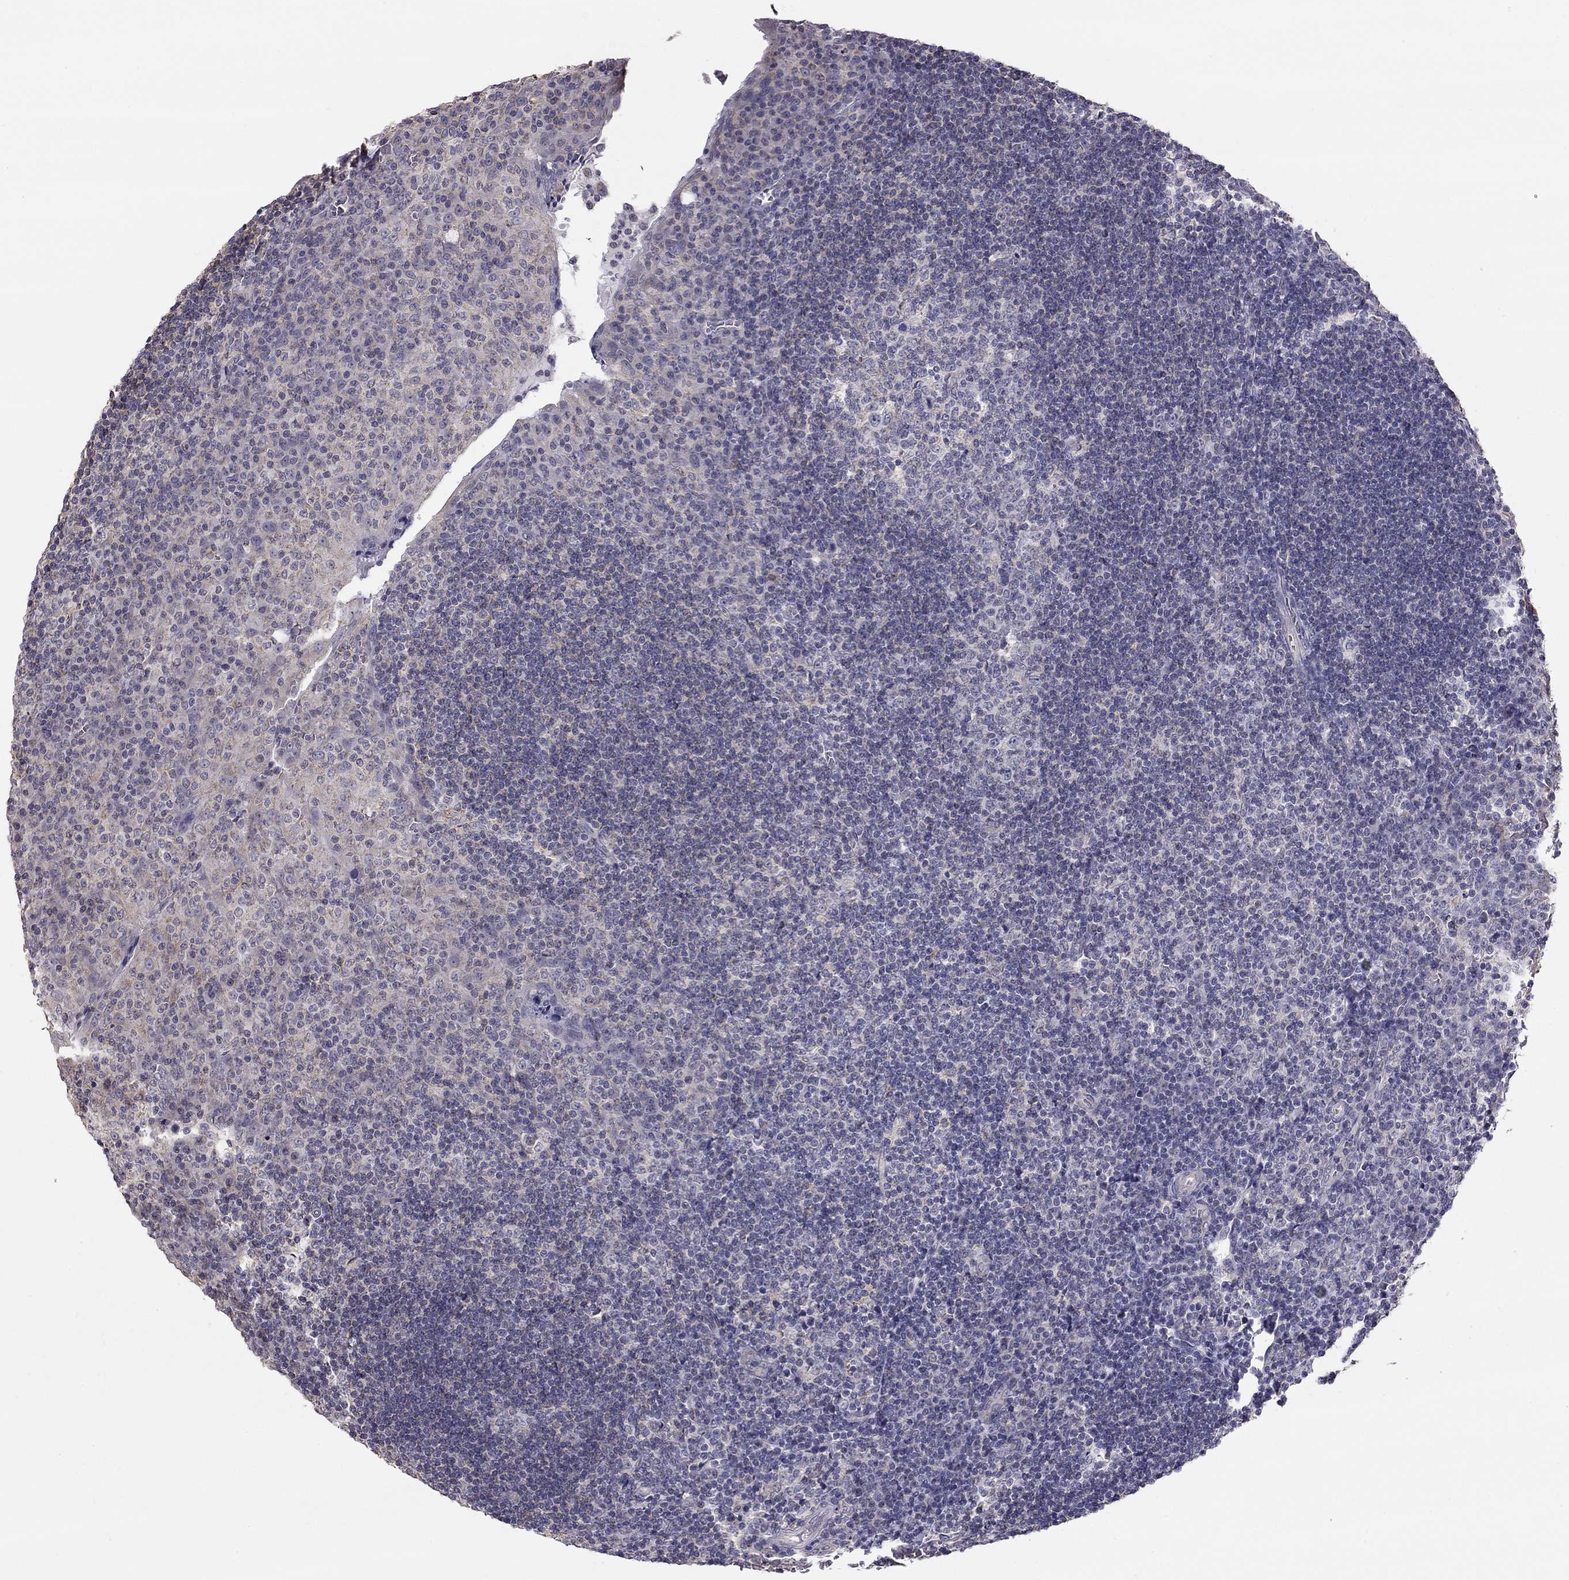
{"staining": {"intensity": "negative", "quantity": "none", "location": "none"}, "tissue": "tonsil", "cell_type": "Germinal center cells", "image_type": "normal", "snomed": [{"axis": "morphology", "description": "Normal tissue, NOS"}, {"axis": "topography", "description": "Tonsil"}], "caption": "Germinal center cells show no significant protein staining in normal tonsil.", "gene": "LRIT3", "patient": {"sex": "male", "age": 17}}